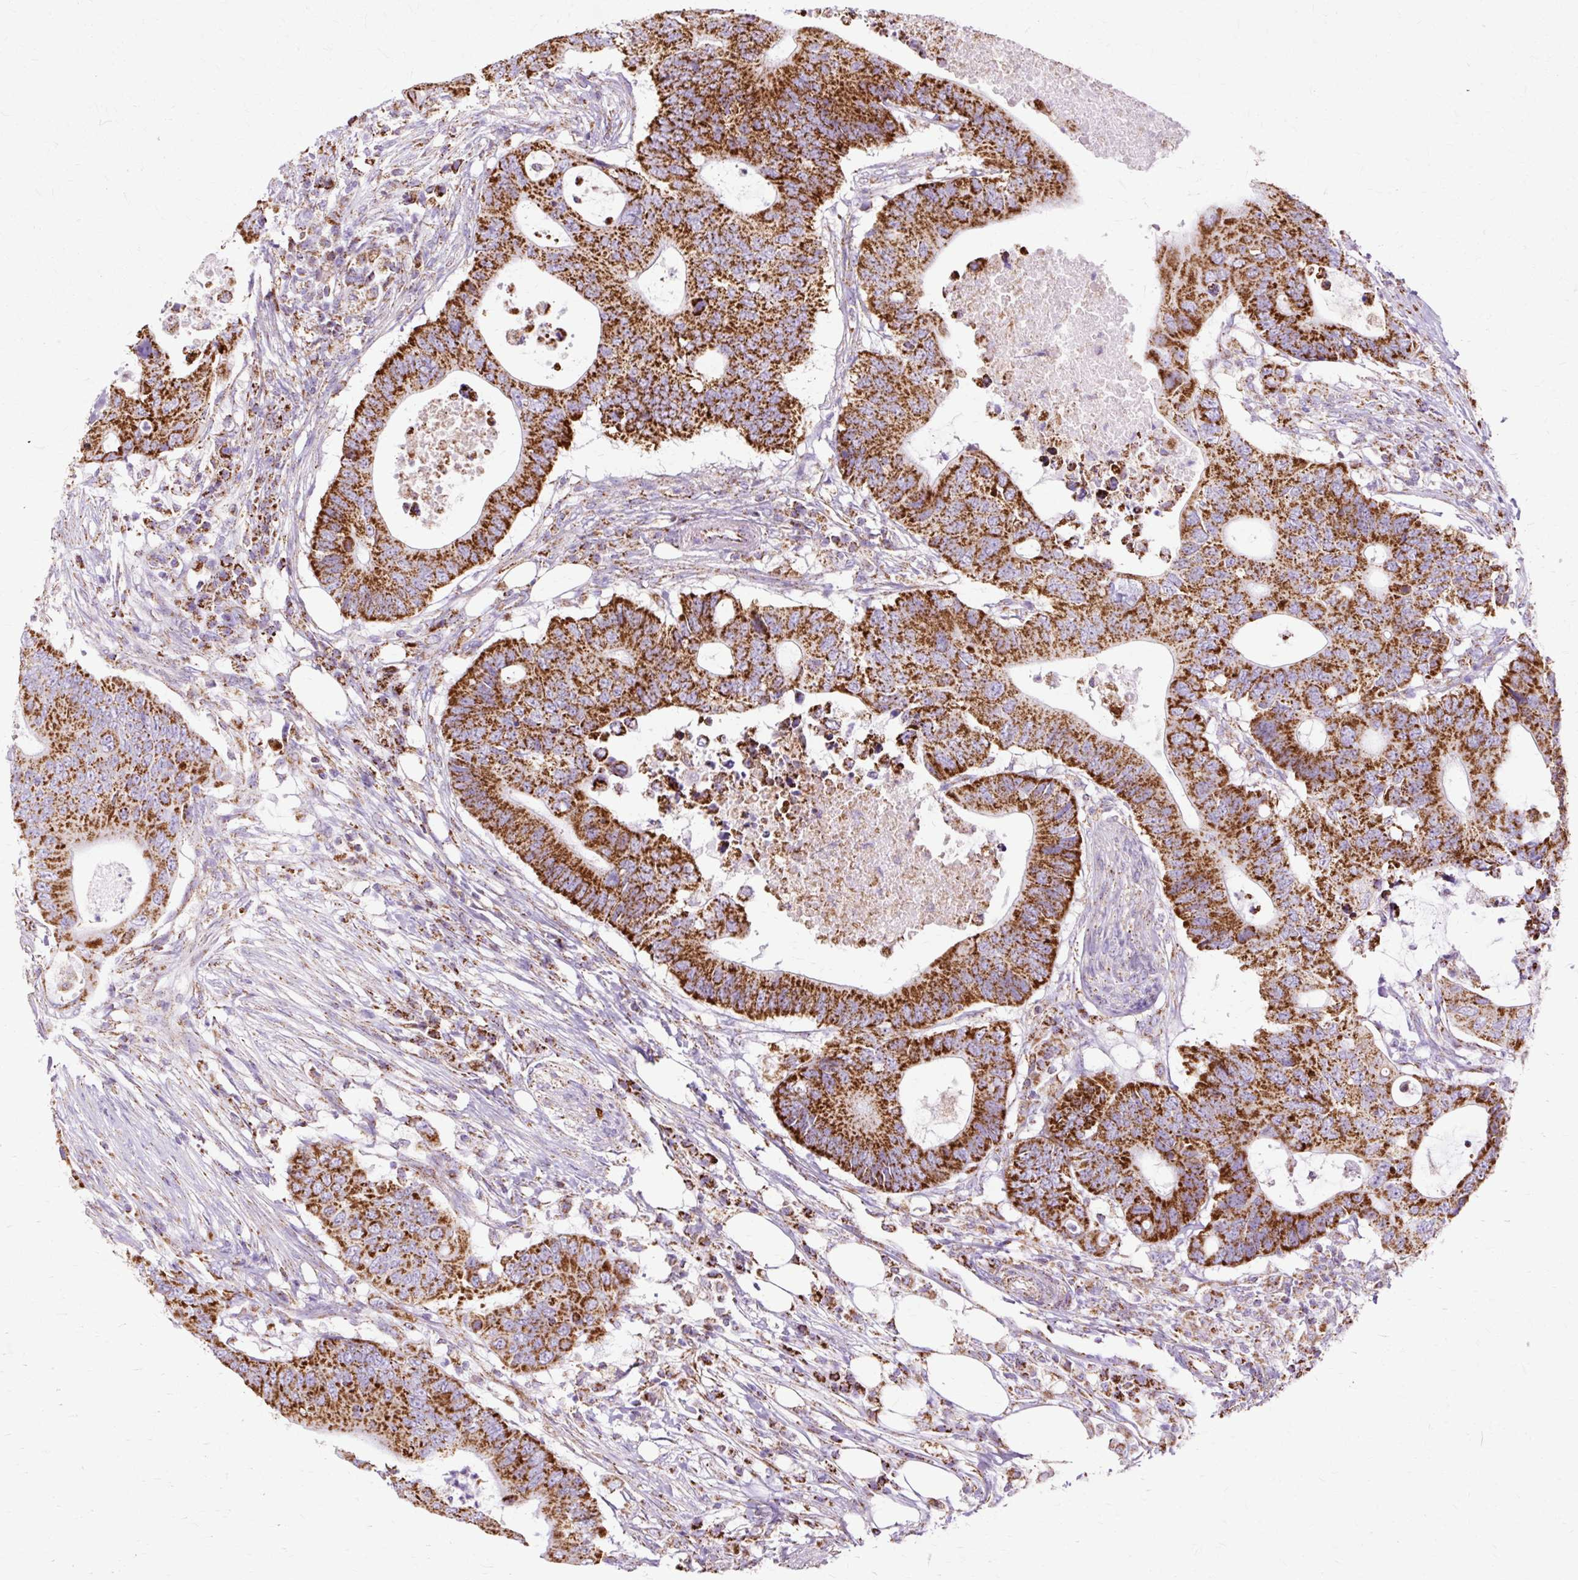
{"staining": {"intensity": "strong", "quantity": ">75%", "location": "cytoplasmic/membranous"}, "tissue": "colorectal cancer", "cell_type": "Tumor cells", "image_type": "cancer", "snomed": [{"axis": "morphology", "description": "Adenocarcinoma, NOS"}, {"axis": "topography", "description": "Colon"}], "caption": "Protein positivity by IHC exhibits strong cytoplasmic/membranous expression in approximately >75% of tumor cells in colorectal cancer (adenocarcinoma). The protein is stained brown, and the nuclei are stained in blue (DAB IHC with brightfield microscopy, high magnification).", "gene": "DLAT", "patient": {"sex": "male", "age": 71}}